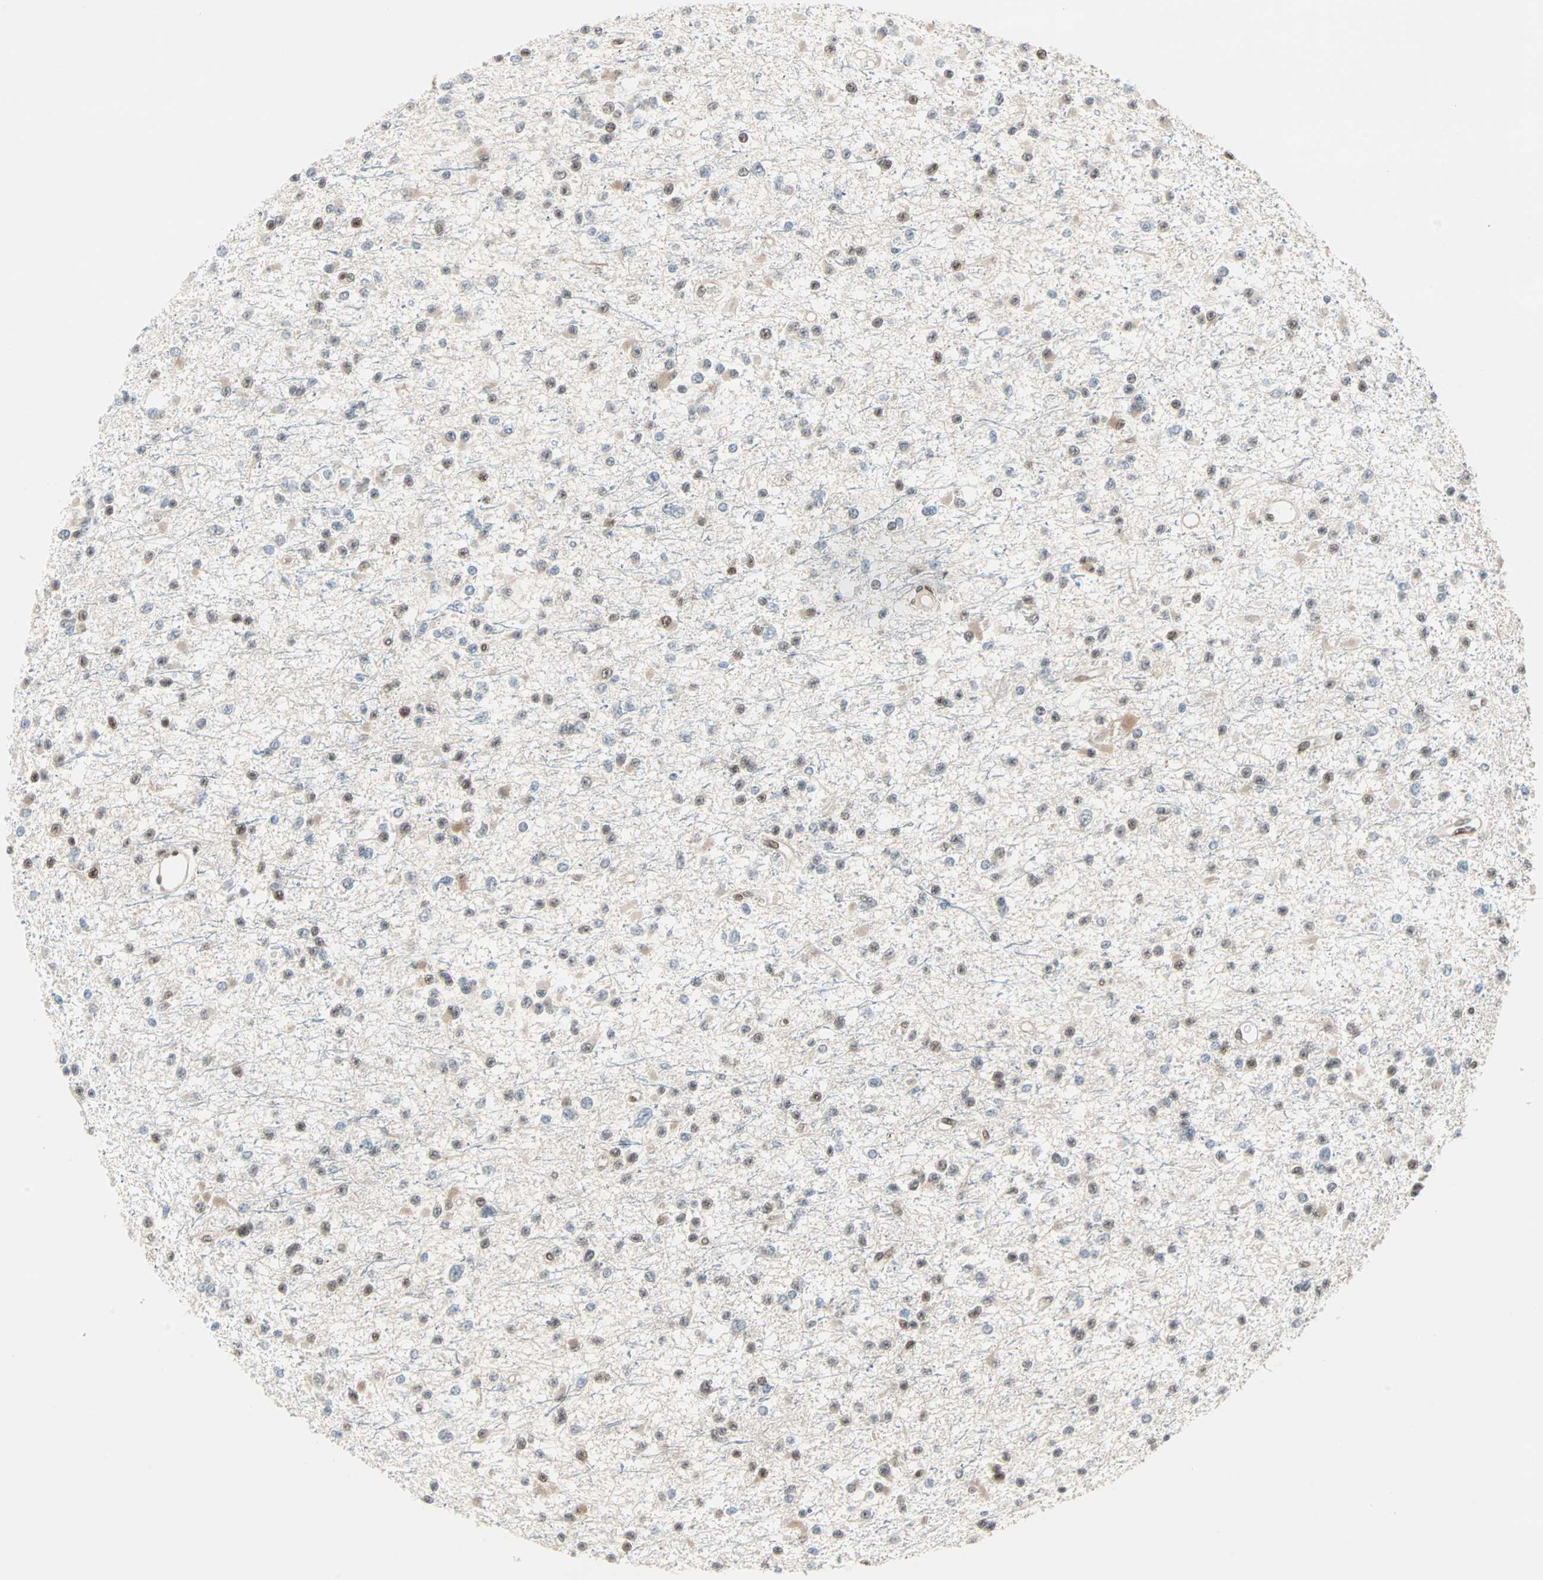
{"staining": {"intensity": "moderate", "quantity": "25%-75%", "location": "cytoplasmic/membranous,nuclear"}, "tissue": "glioma", "cell_type": "Tumor cells", "image_type": "cancer", "snomed": [{"axis": "morphology", "description": "Glioma, malignant, Low grade"}, {"axis": "topography", "description": "Brain"}], "caption": "Protein expression analysis of human glioma reveals moderate cytoplasmic/membranous and nuclear staining in about 25%-75% of tumor cells.", "gene": "WWTR1", "patient": {"sex": "female", "age": 22}}